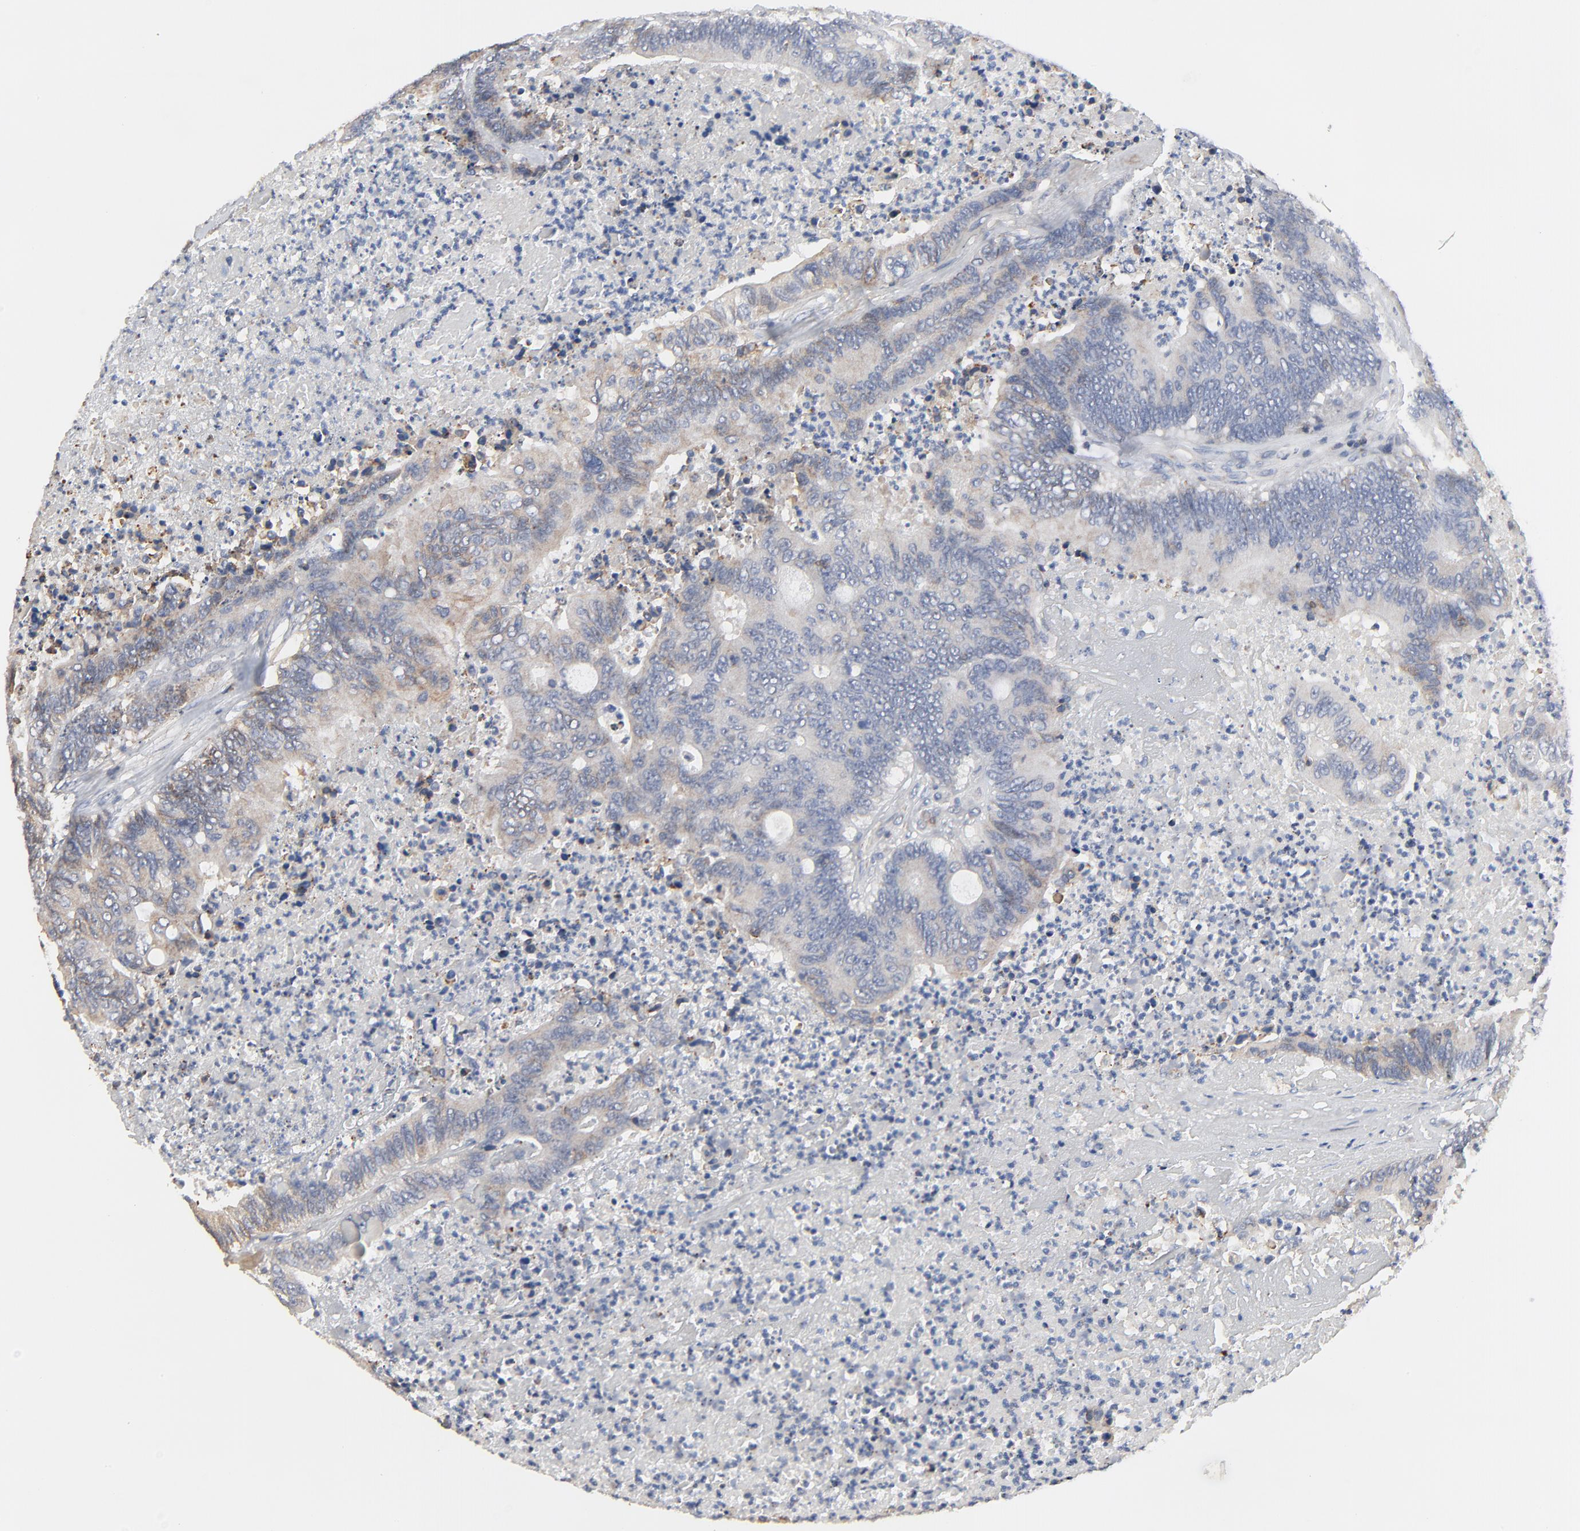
{"staining": {"intensity": "moderate", "quantity": "25%-75%", "location": "cytoplasmic/membranous"}, "tissue": "colorectal cancer", "cell_type": "Tumor cells", "image_type": "cancer", "snomed": [{"axis": "morphology", "description": "Adenocarcinoma, NOS"}, {"axis": "topography", "description": "Colon"}], "caption": "A brown stain shows moderate cytoplasmic/membranous staining of a protein in human colorectal cancer (adenocarcinoma) tumor cells.", "gene": "SKAP1", "patient": {"sex": "male", "age": 65}}